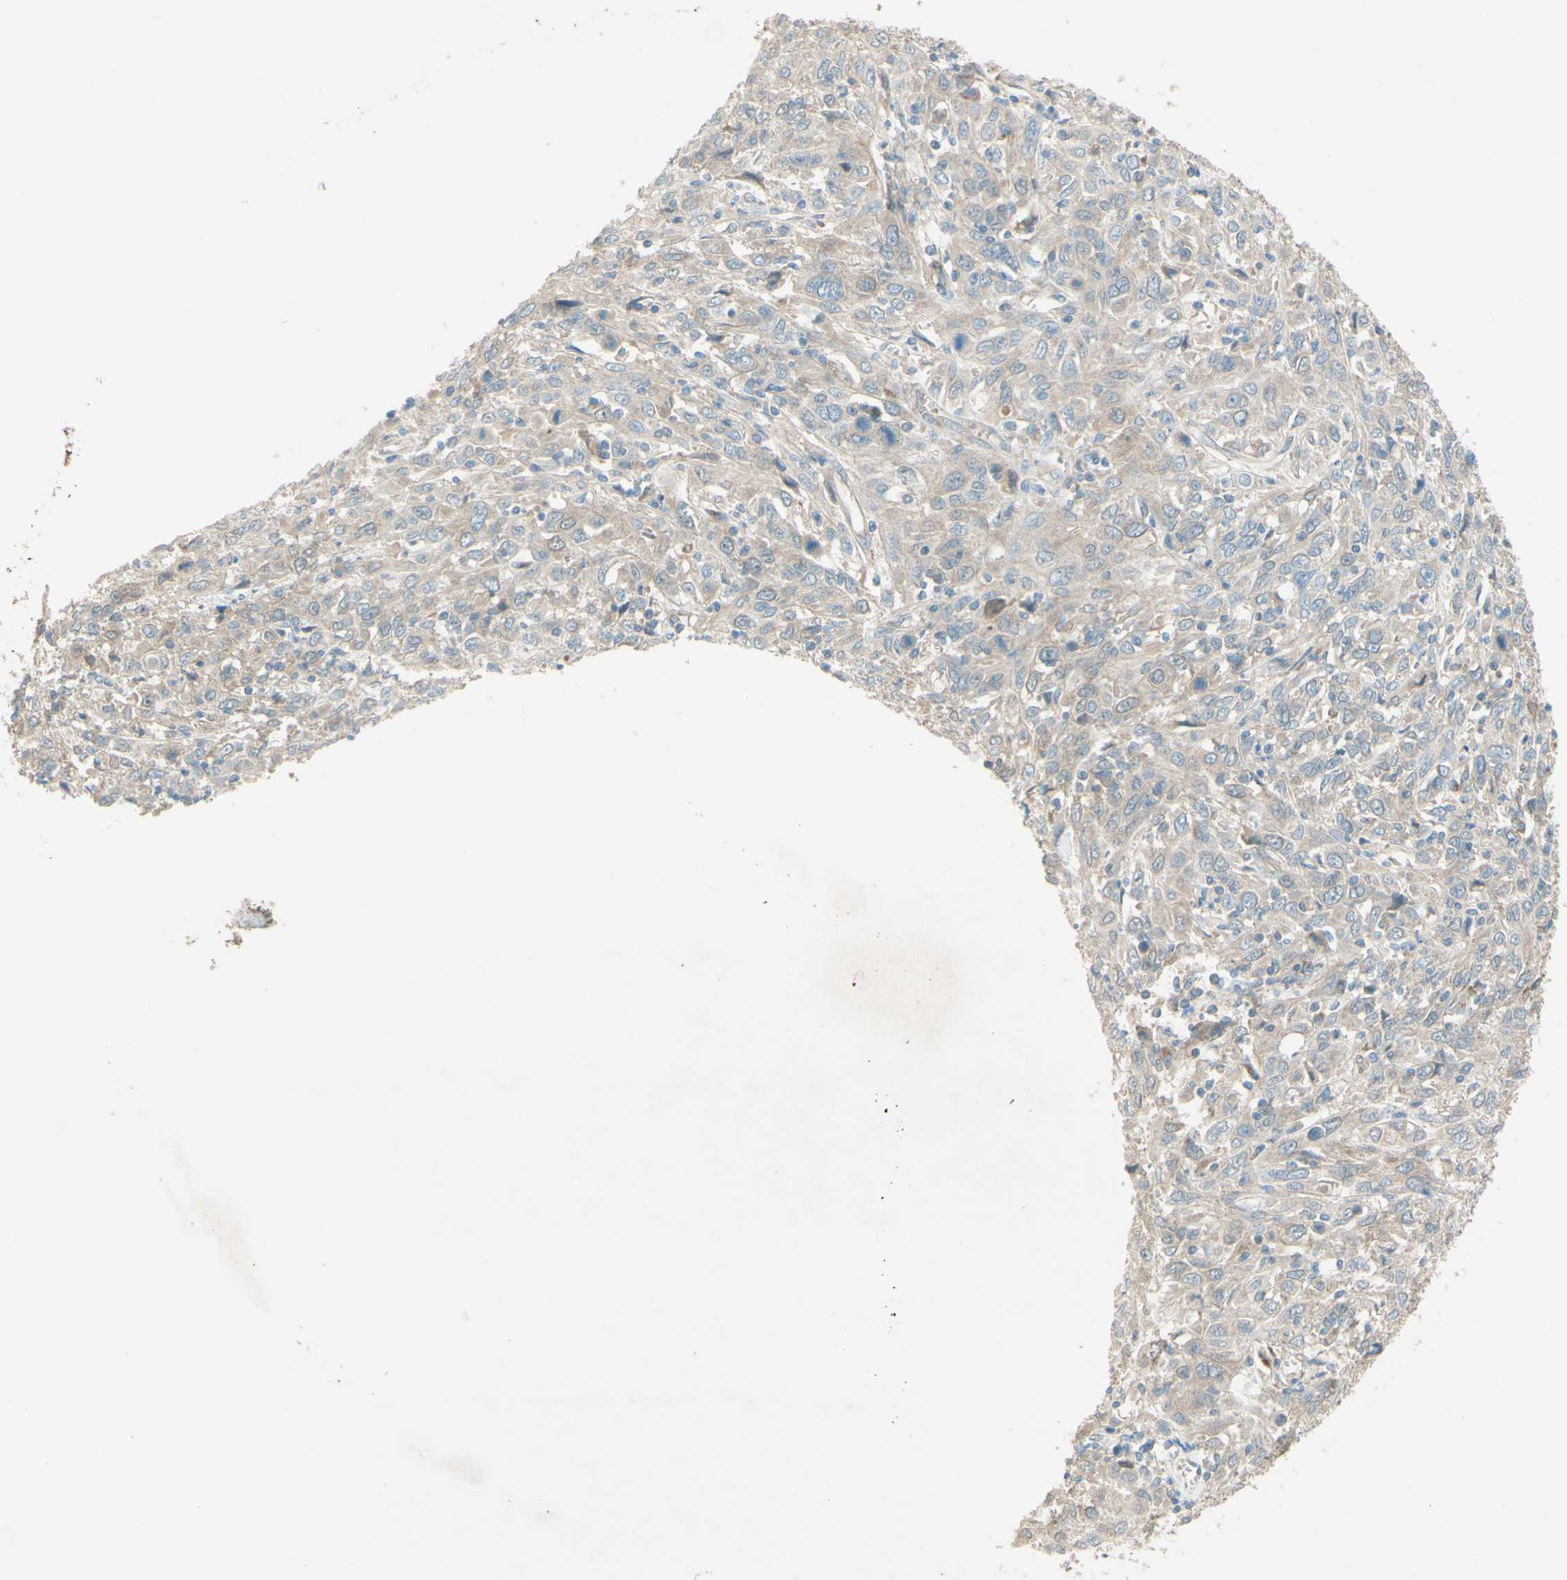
{"staining": {"intensity": "weak", "quantity": ">75%", "location": "cytoplasmic/membranous"}, "tissue": "cervical cancer", "cell_type": "Tumor cells", "image_type": "cancer", "snomed": [{"axis": "morphology", "description": "Squamous cell carcinoma, NOS"}, {"axis": "topography", "description": "Cervix"}], "caption": "Cervical cancer tissue reveals weak cytoplasmic/membranous expression in about >75% of tumor cells", "gene": "ADAM17", "patient": {"sex": "female", "age": 46}}